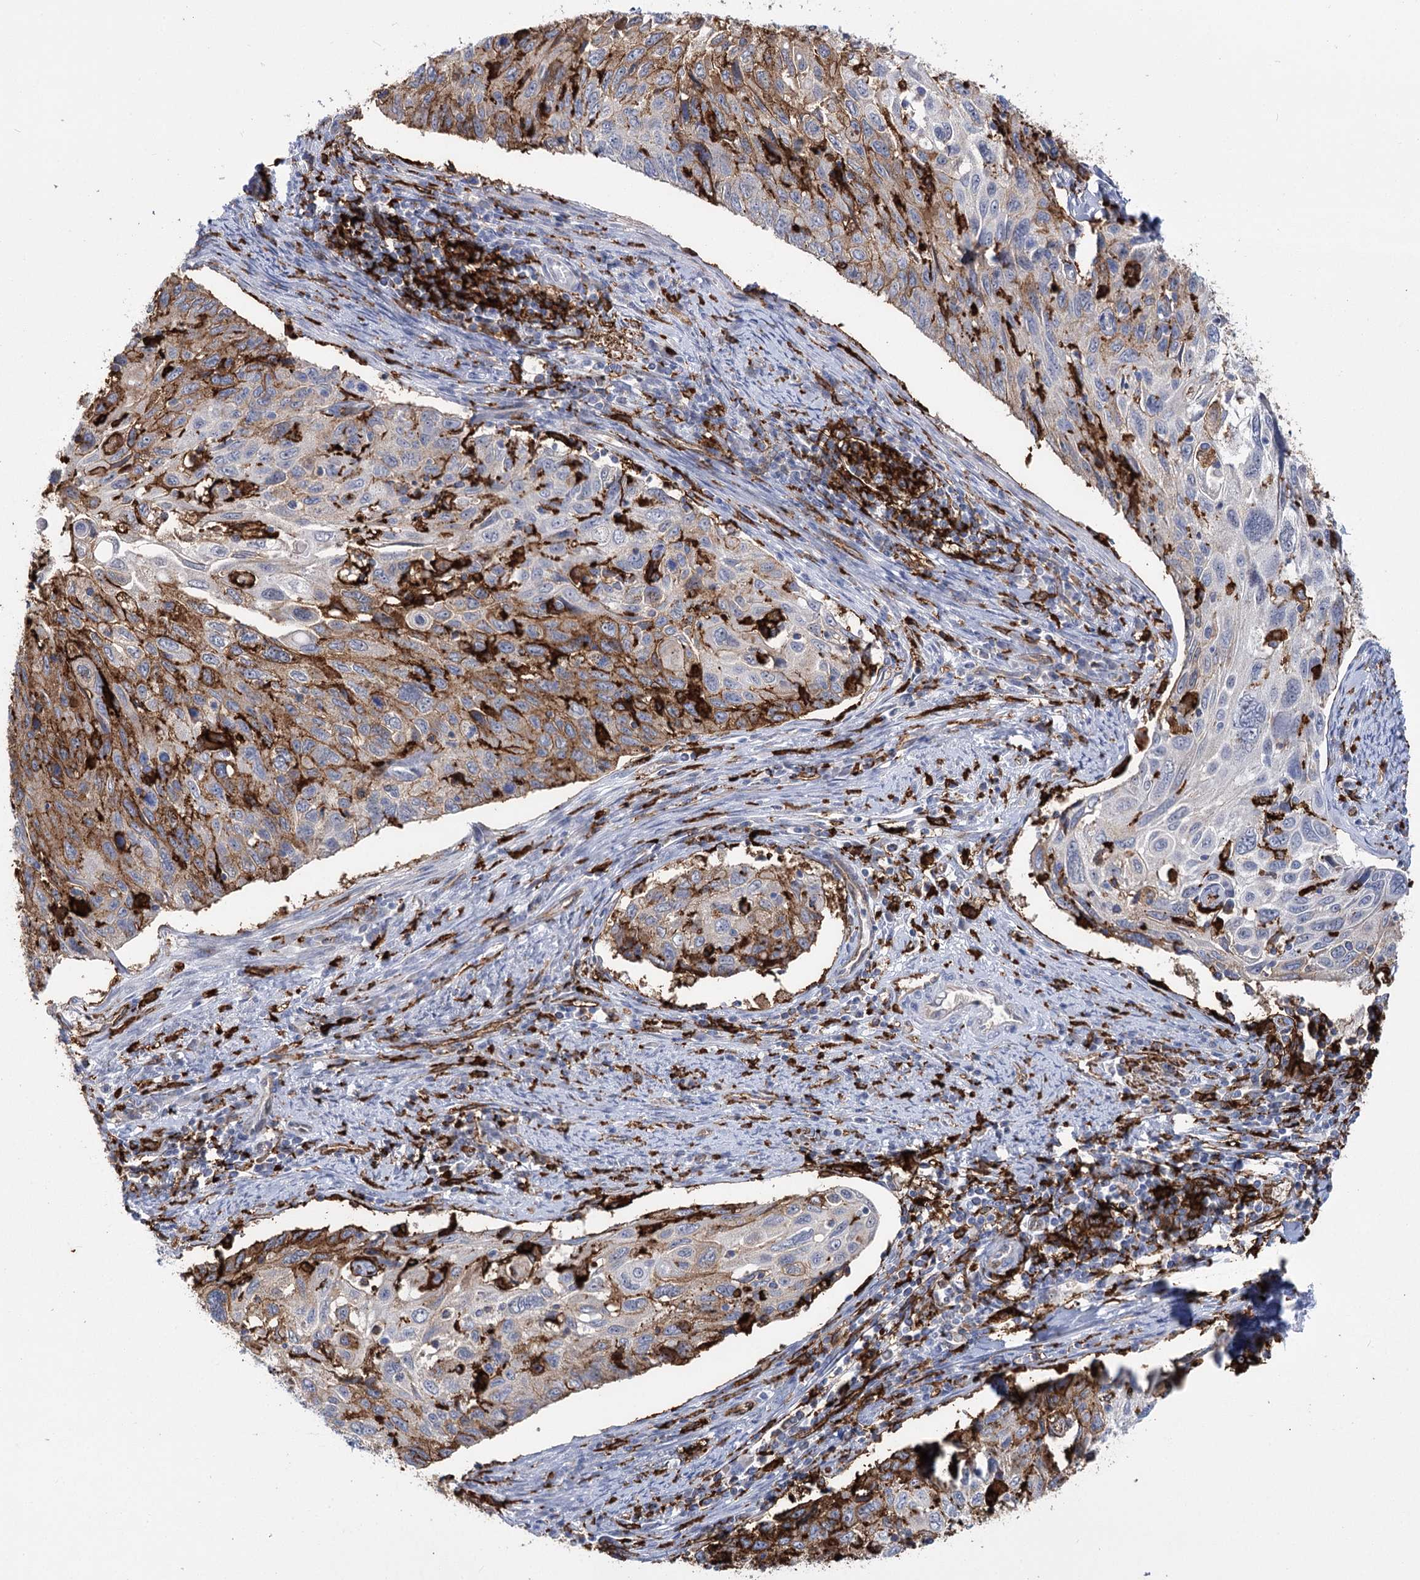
{"staining": {"intensity": "moderate", "quantity": "<25%", "location": "cytoplasmic/membranous"}, "tissue": "cervical cancer", "cell_type": "Tumor cells", "image_type": "cancer", "snomed": [{"axis": "morphology", "description": "Squamous cell carcinoma, NOS"}, {"axis": "topography", "description": "Cervix"}], "caption": "Immunohistochemistry (IHC) of cervical cancer (squamous cell carcinoma) displays low levels of moderate cytoplasmic/membranous expression in approximately <25% of tumor cells.", "gene": "PIWIL4", "patient": {"sex": "female", "age": 70}}